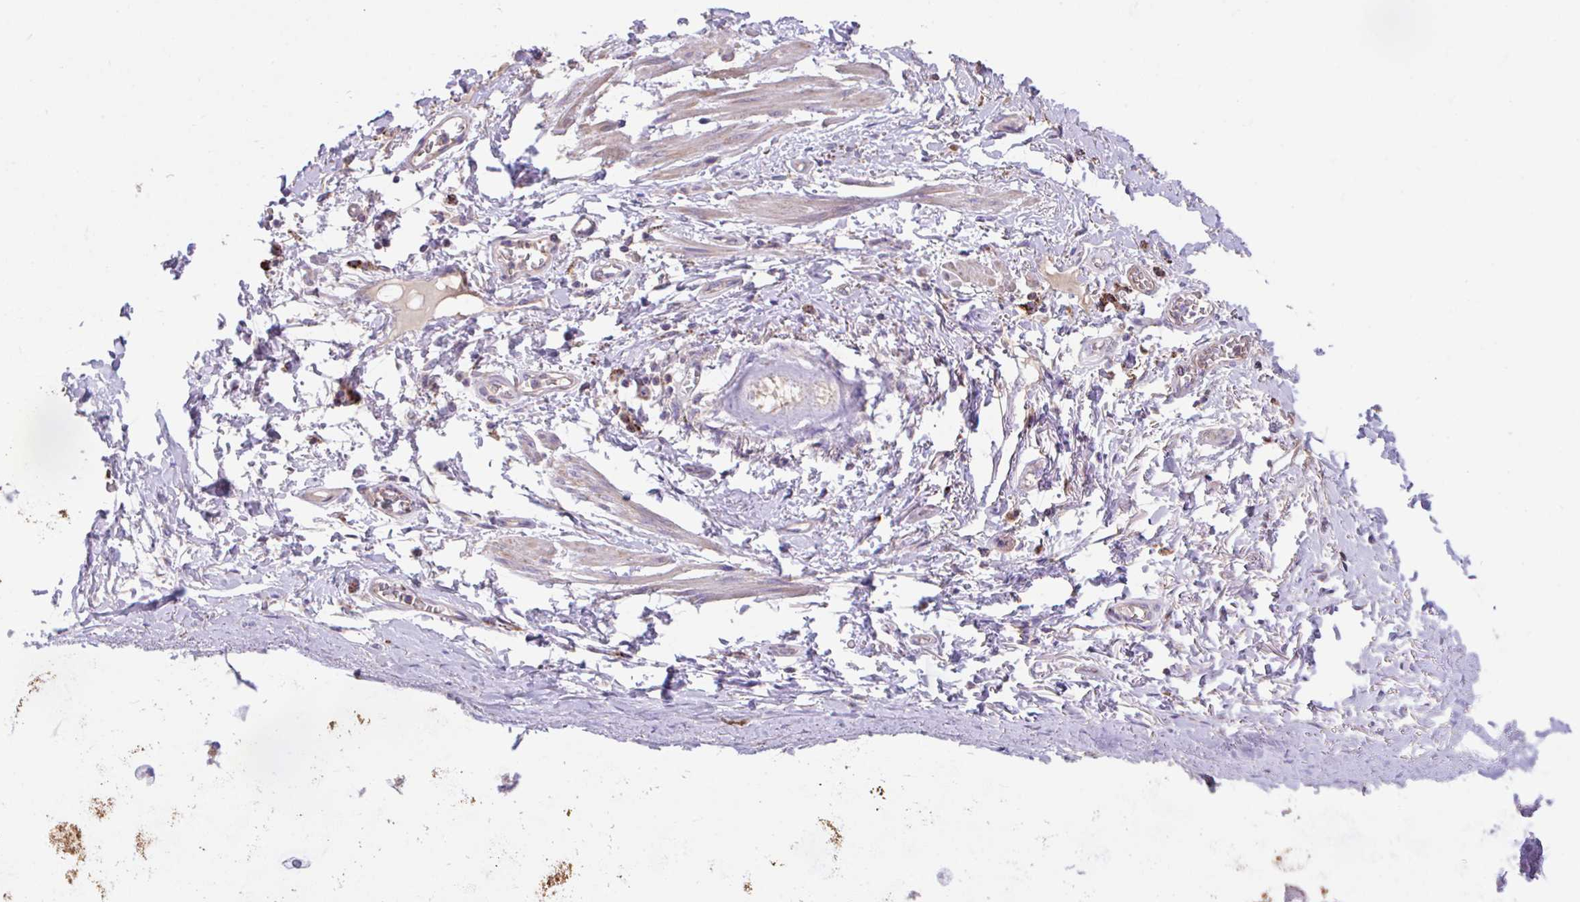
{"staining": {"intensity": "strong", "quantity": ">75%", "location": "cytoplasmic/membranous"}, "tissue": "soft tissue", "cell_type": "Chondrocytes", "image_type": "normal", "snomed": [{"axis": "morphology", "description": "Normal tissue, NOS"}, {"axis": "morphology", "description": "Degeneration, NOS"}, {"axis": "topography", "description": "Cartilage tissue"}, {"axis": "topography", "description": "Lung"}], "caption": "IHC (DAB) staining of benign human soft tissue displays strong cytoplasmic/membranous protein expression in about >75% of chondrocytes. The staining was performed using DAB (3,3'-diaminobenzidine), with brown indicating positive protein expression. Nuclei are stained blue with hematoxylin.", "gene": "RALBP1", "patient": {"sex": "female", "age": 61}}